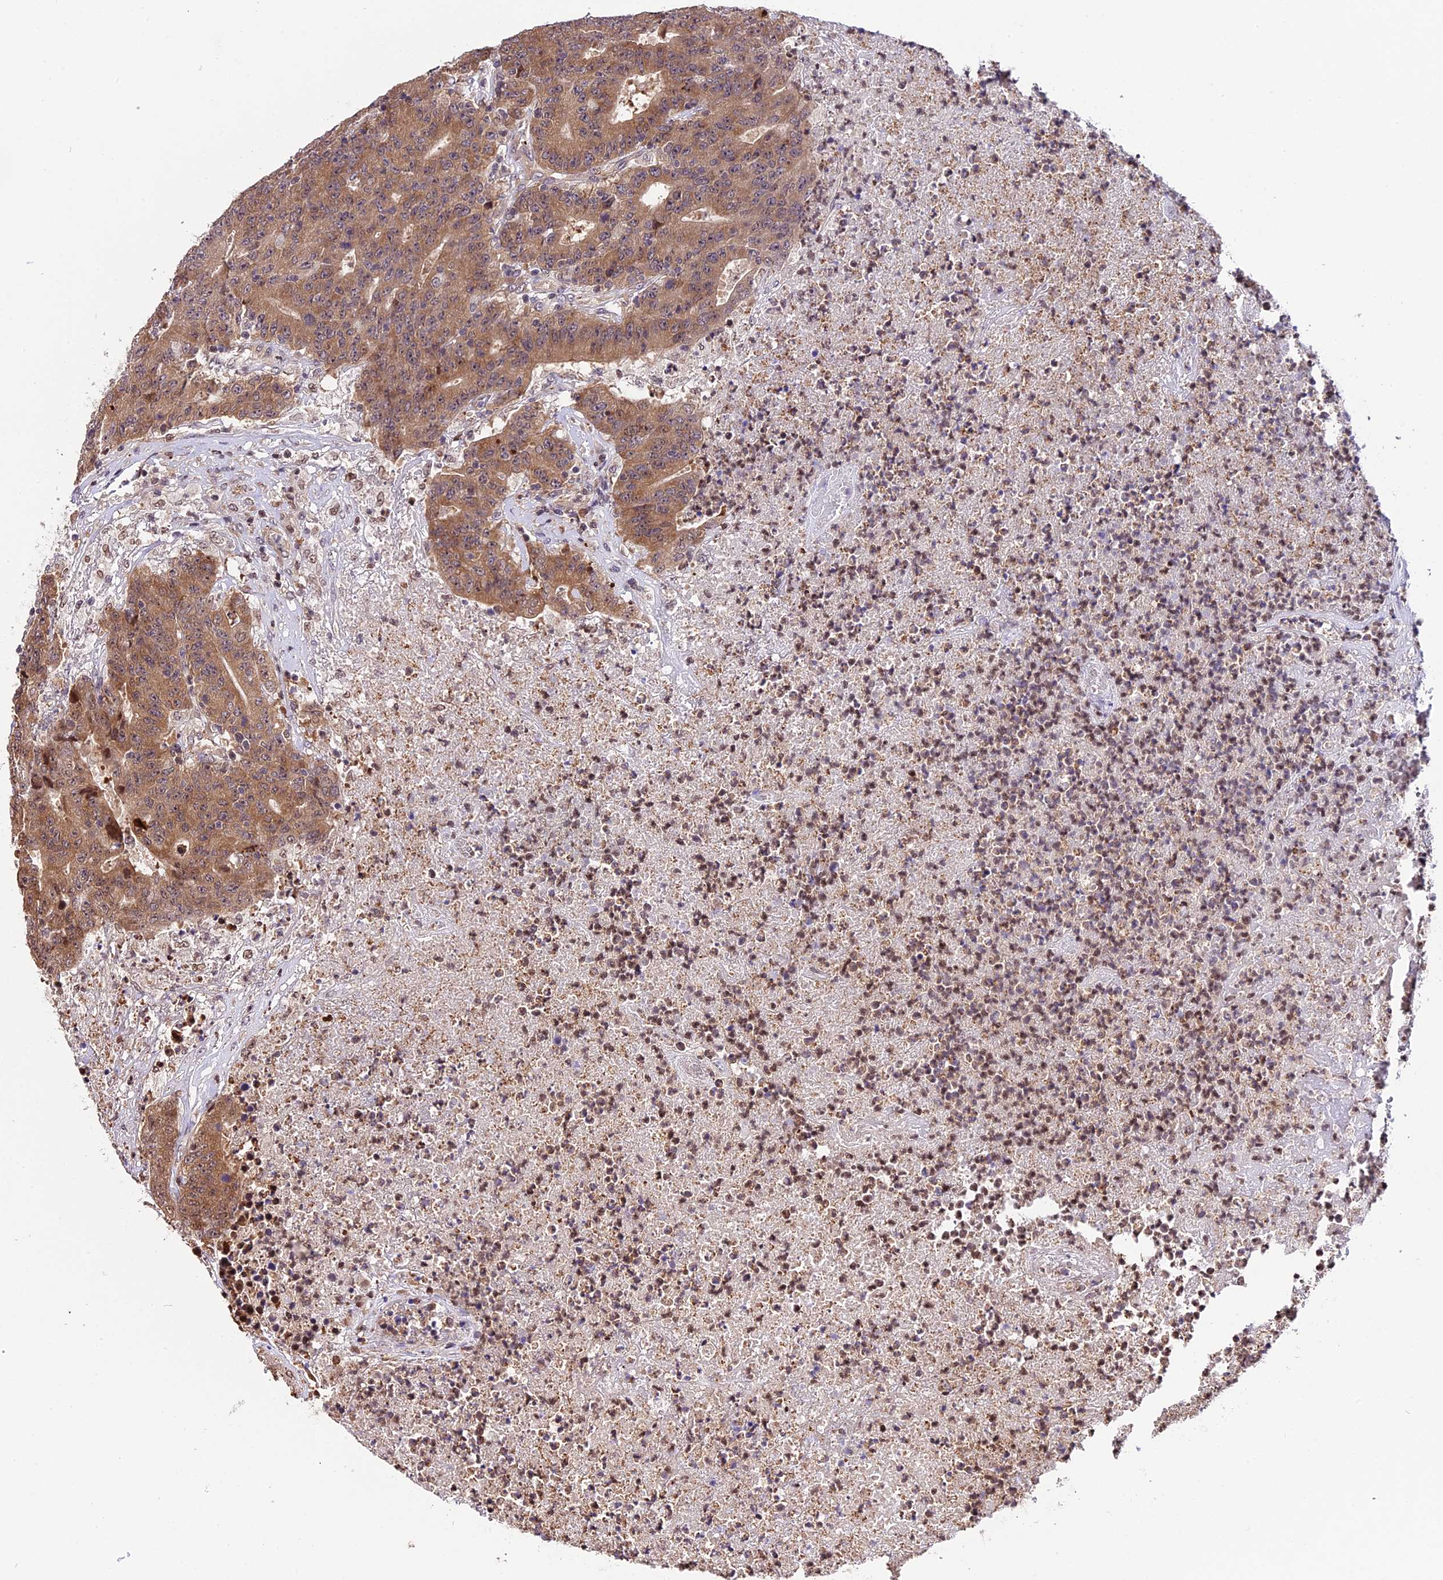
{"staining": {"intensity": "moderate", "quantity": ">75%", "location": "cytoplasmic/membranous,nuclear"}, "tissue": "colorectal cancer", "cell_type": "Tumor cells", "image_type": "cancer", "snomed": [{"axis": "morphology", "description": "Adenocarcinoma, NOS"}, {"axis": "topography", "description": "Colon"}], "caption": "IHC image of neoplastic tissue: colorectal cancer stained using immunohistochemistry (IHC) exhibits medium levels of moderate protein expression localized specifically in the cytoplasmic/membranous and nuclear of tumor cells, appearing as a cytoplasmic/membranous and nuclear brown color.", "gene": "HERPUD1", "patient": {"sex": "female", "age": 75}}